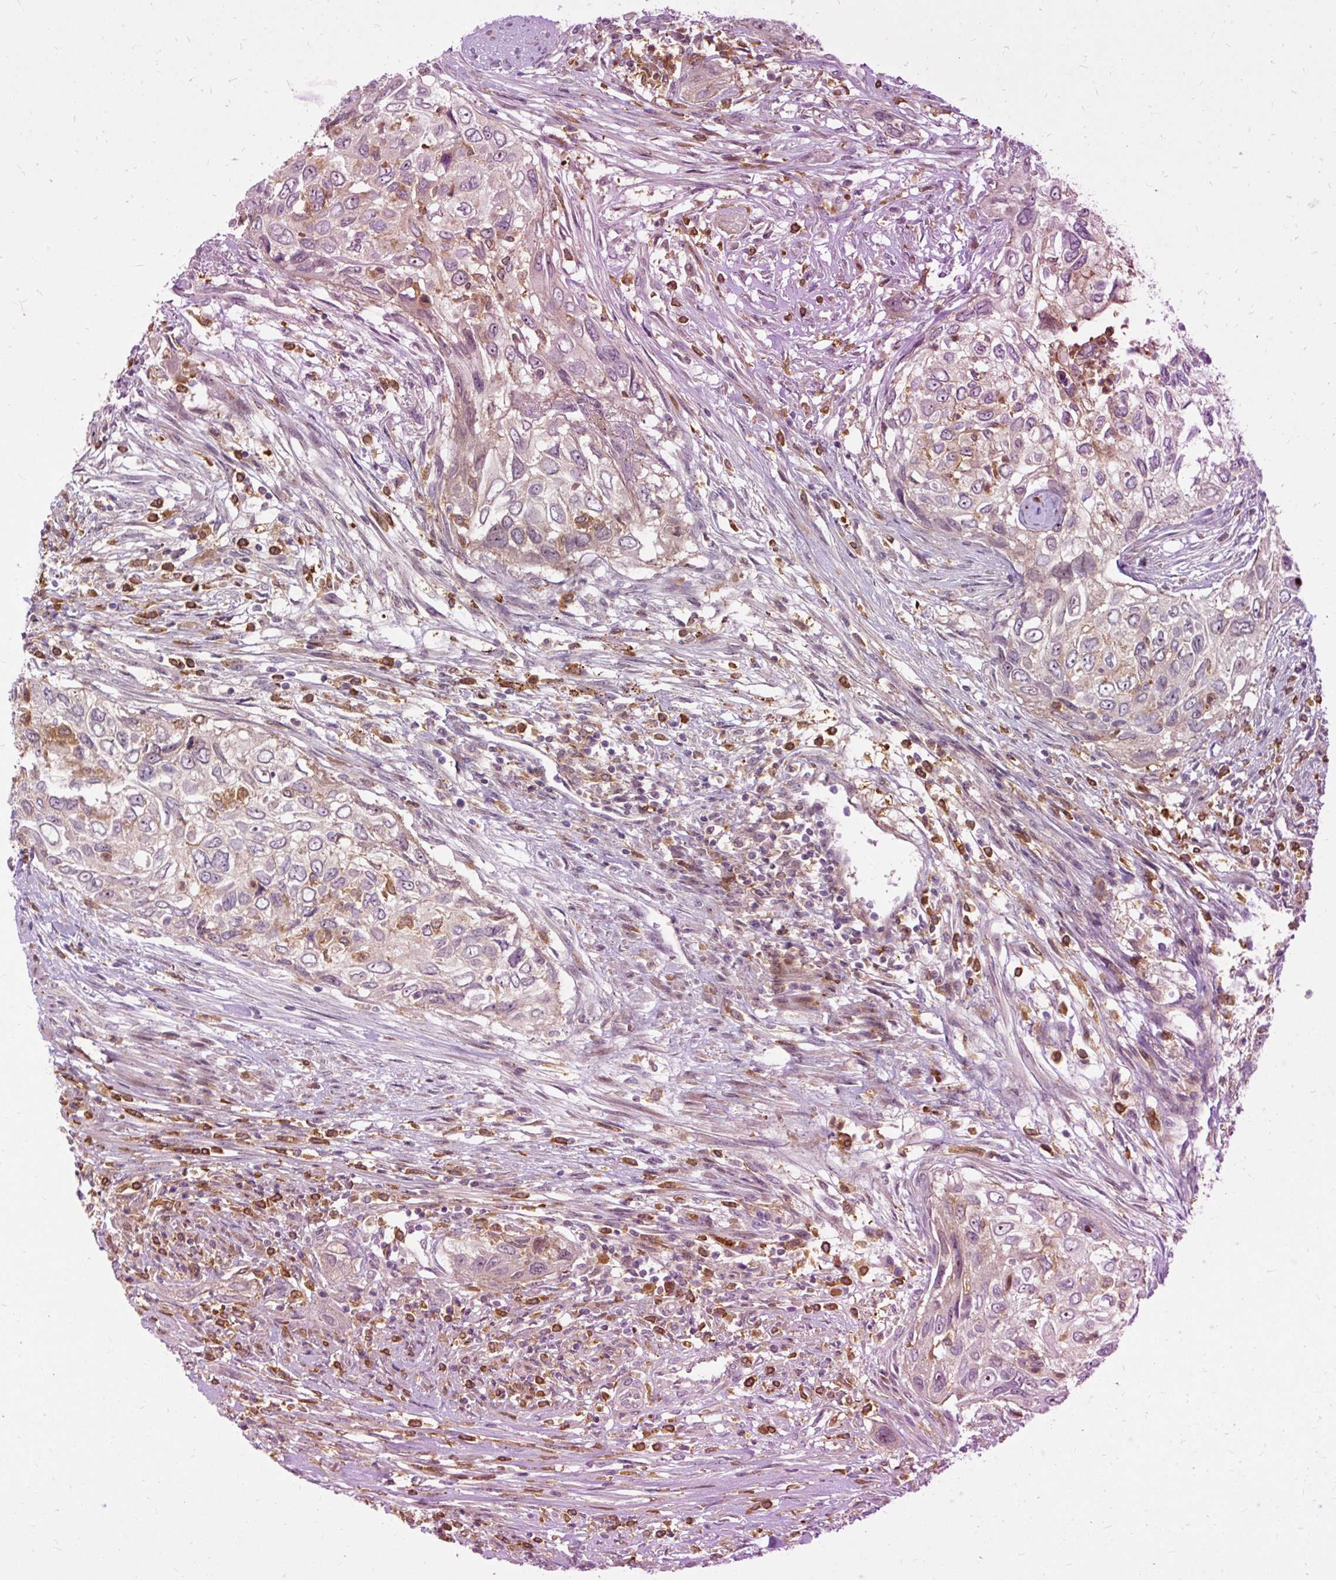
{"staining": {"intensity": "moderate", "quantity": "<25%", "location": "cytoplasmic/membranous"}, "tissue": "urothelial cancer", "cell_type": "Tumor cells", "image_type": "cancer", "snomed": [{"axis": "morphology", "description": "Urothelial carcinoma, High grade"}, {"axis": "topography", "description": "Urinary bladder"}], "caption": "A photomicrograph showing moderate cytoplasmic/membranous staining in approximately <25% of tumor cells in high-grade urothelial carcinoma, as visualized by brown immunohistochemical staining.", "gene": "CEBPZ", "patient": {"sex": "female", "age": 60}}